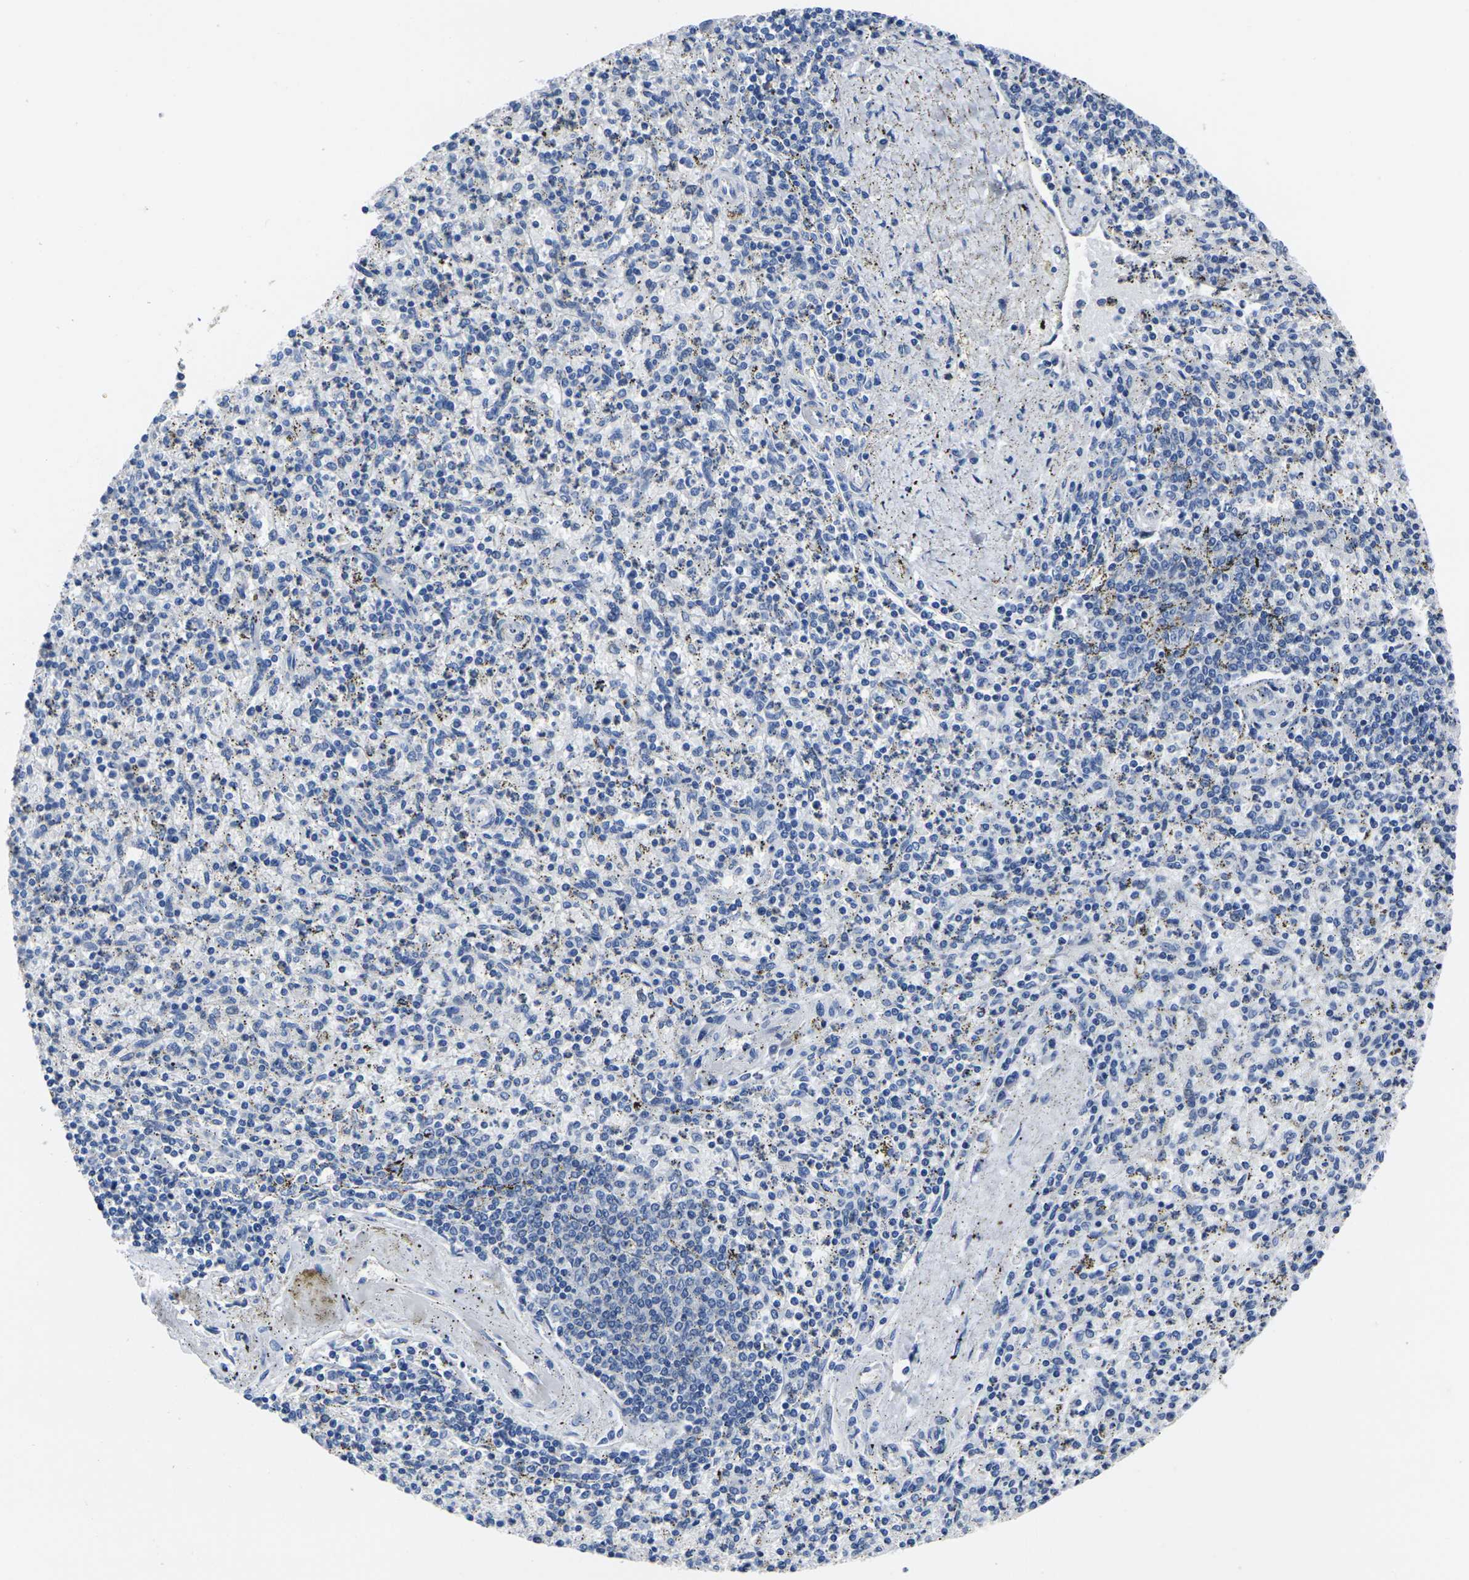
{"staining": {"intensity": "negative", "quantity": "none", "location": "none"}, "tissue": "spleen", "cell_type": "Cells in red pulp", "image_type": "normal", "snomed": [{"axis": "morphology", "description": "Normal tissue, NOS"}, {"axis": "topography", "description": "Spleen"}], "caption": "This is a image of immunohistochemistry staining of normal spleen, which shows no expression in cells in red pulp. (Stains: DAB (3,3'-diaminobenzidine) IHC with hematoxylin counter stain, Microscopy: brightfield microscopy at high magnification).", "gene": "CYP2C8", "patient": {"sex": "male", "age": 72}}